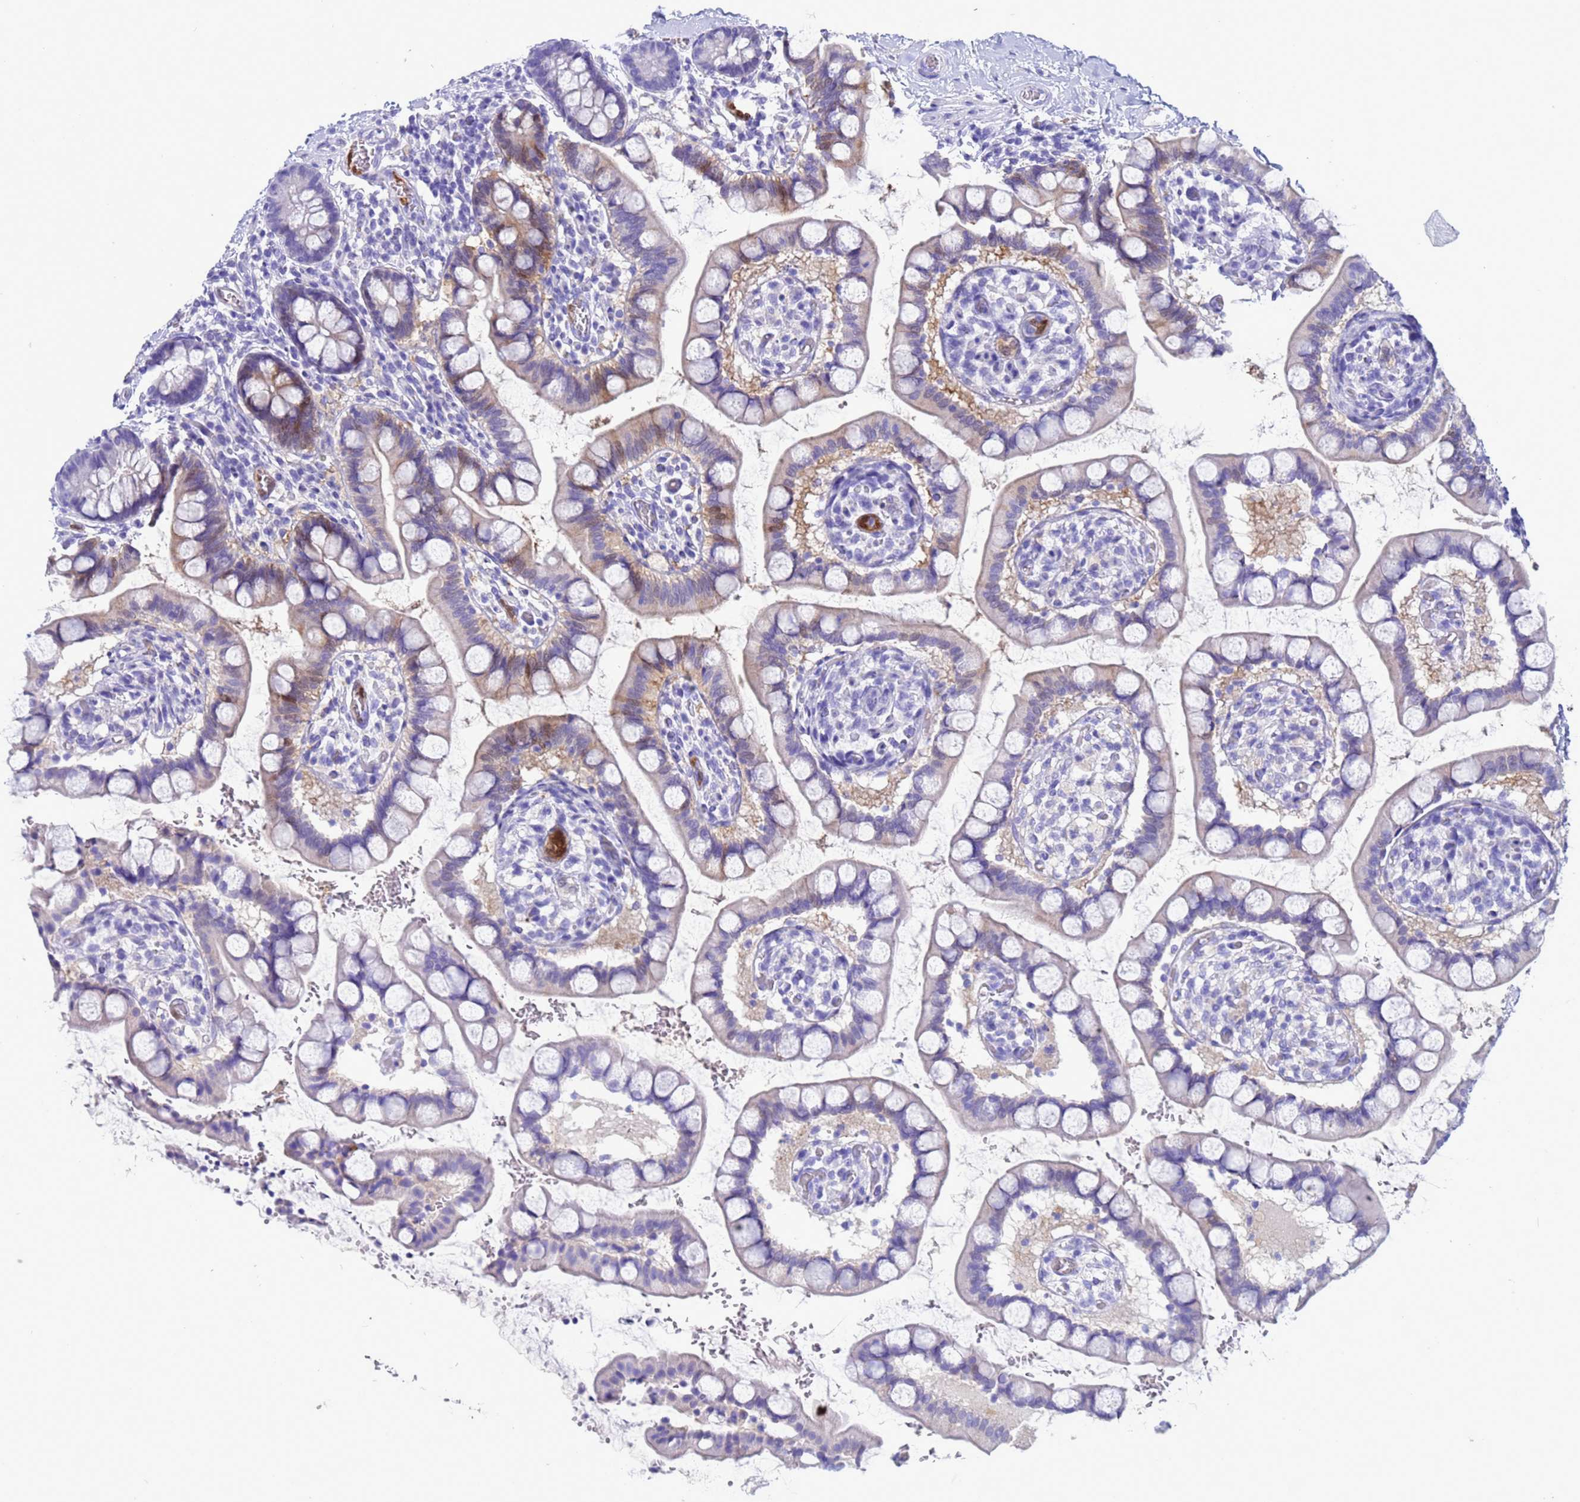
{"staining": {"intensity": "moderate", "quantity": "<25%", "location": "cytoplasmic/membranous,nuclear"}, "tissue": "small intestine", "cell_type": "Glandular cells", "image_type": "normal", "snomed": [{"axis": "morphology", "description": "Normal tissue, NOS"}, {"axis": "topography", "description": "Small intestine"}], "caption": "Immunohistochemistry (IHC) micrograph of unremarkable small intestine: small intestine stained using immunohistochemistry (IHC) demonstrates low levels of moderate protein expression localized specifically in the cytoplasmic/membranous,nuclear of glandular cells, appearing as a cytoplasmic/membranous,nuclear brown color.", "gene": "AKR1C2", "patient": {"sex": "male", "age": 52}}